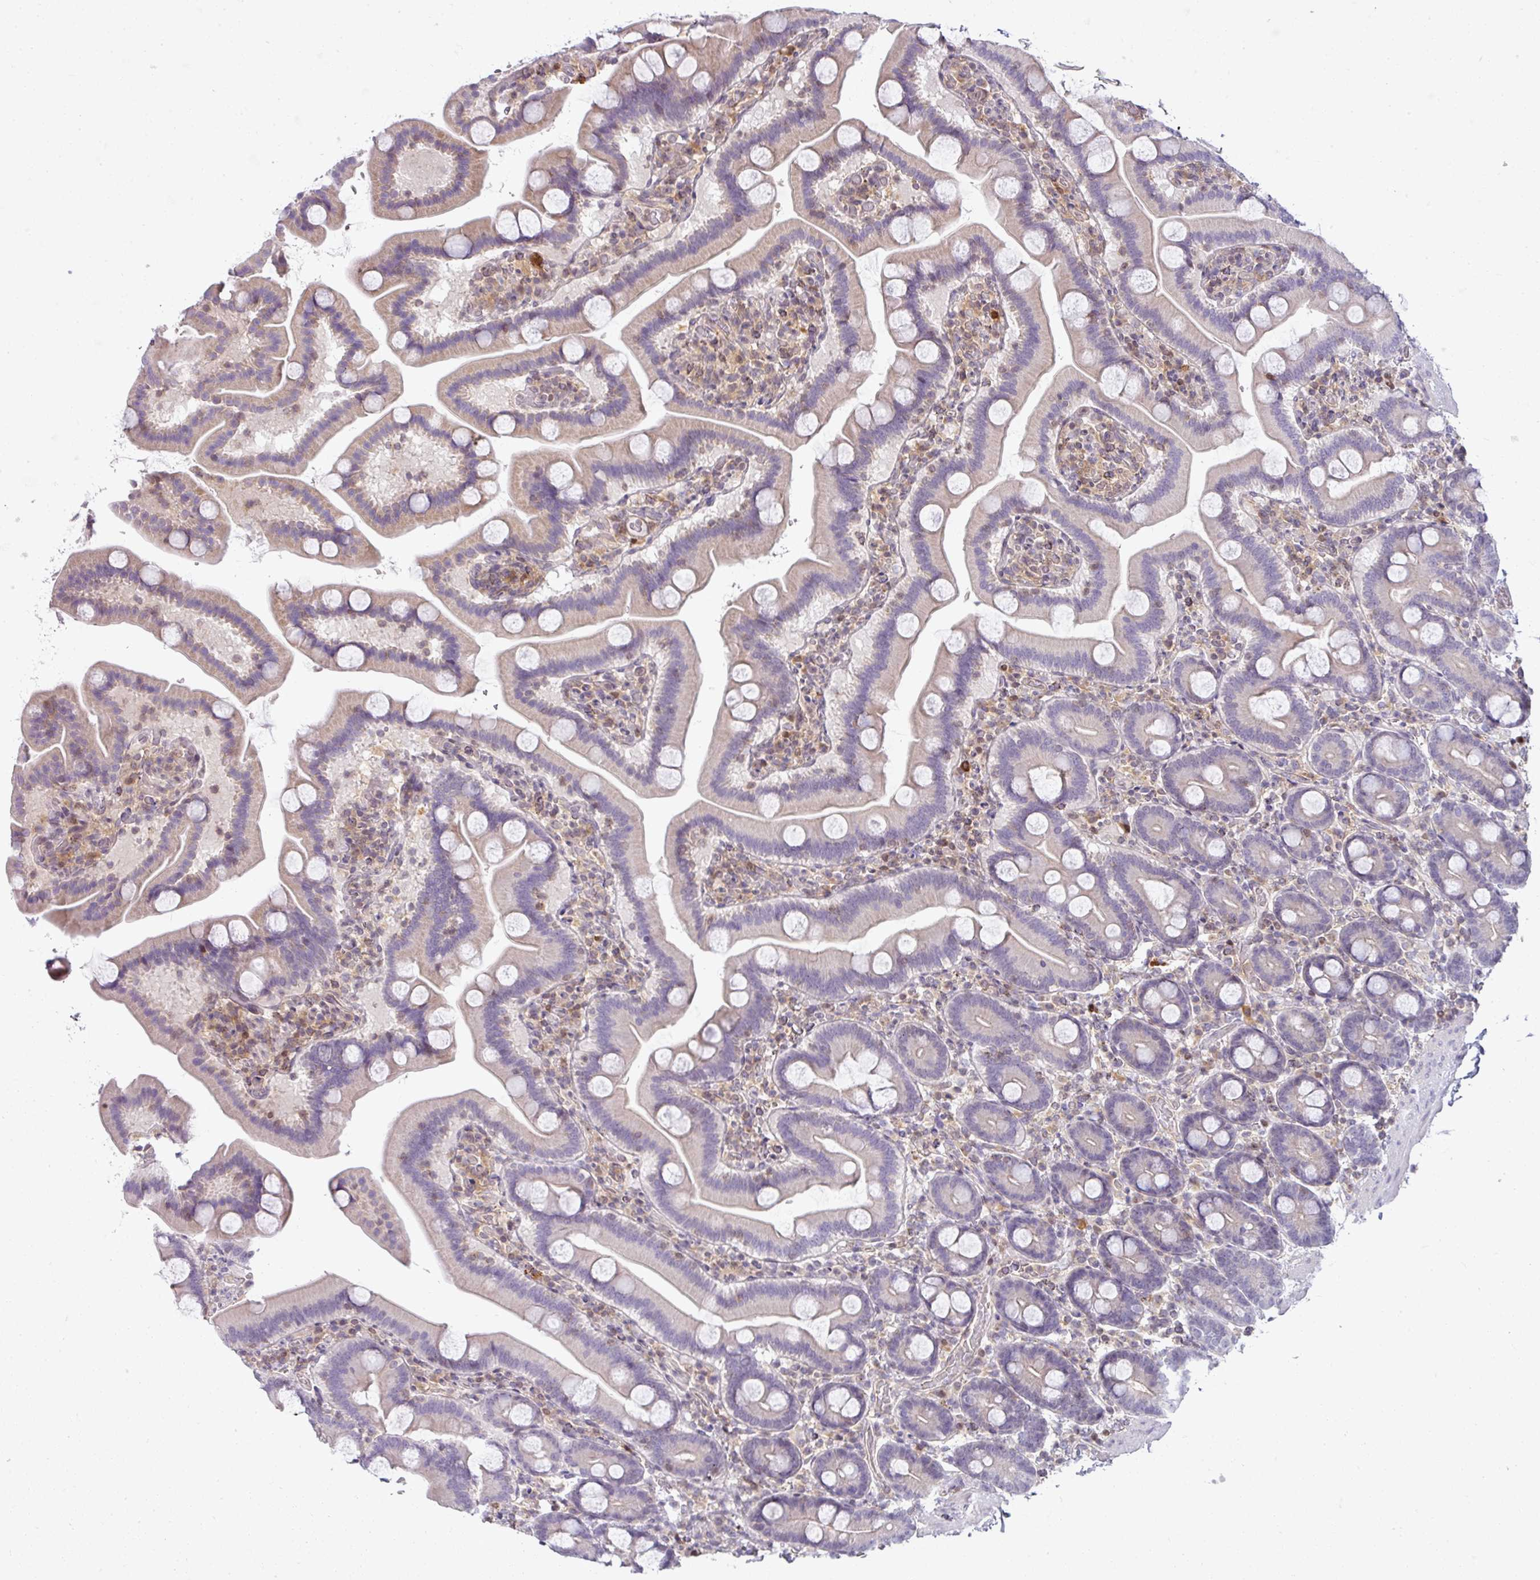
{"staining": {"intensity": "weak", "quantity": "<25%", "location": "cytoplasmic/membranous"}, "tissue": "duodenum", "cell_type": "Glandular cells", "image_type": "normal", "snomed": [{"axis": "morphology", "description": "Normal tissue, NOS"}, {"axis": "topography", "description": "Duodenum"}], "caption": "Immunohistochemistry photomicrograph of unremarkable human duodenum stained for a protein (brown), which reveals no staining in glandular cells. (Stains: DAB (3,3'-diaminobenzidine) immunohistochemistry (IHC) with hematoxylin counter stain, Microscopy: brightfield microscopy at high magnification).", "gene": "STAT5A", "patient": {"sex": "male", "age": 55}}